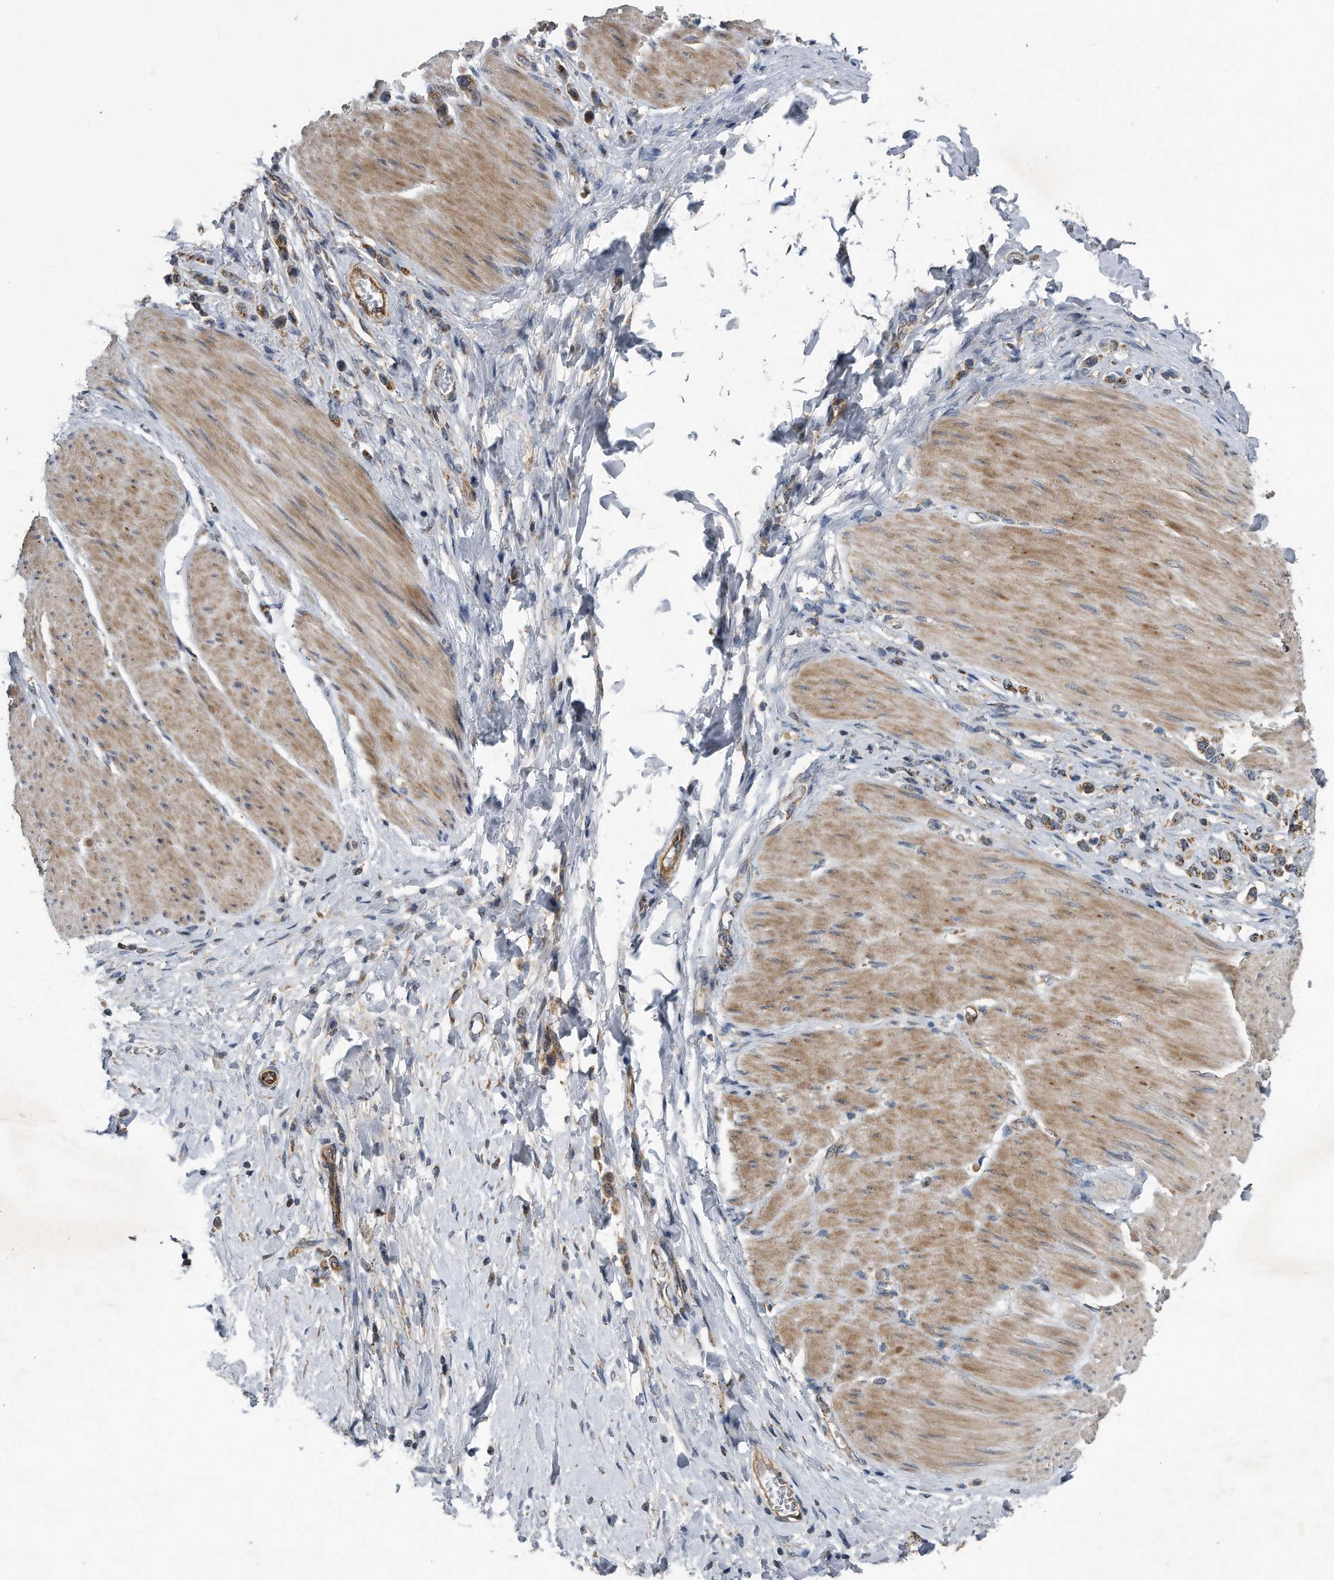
{"staining": {"intensity": "moderate", "quantity": ">75%", "location": "cytoplasmic/membranous"}, "tissue": "stomach cancer", "cell_type": "Tumor cells", "image_type": "cancer", "snomed": [{"axis": "morphology", "description": "Adenocarcinoma, NOS"}, {"axis": "topography", "description": "Stomach"}], "caption": "Immunohistochemical staining of adenocarcinoma (stomach) reveals moderate cytoplasmic/membranous protein staining in about >75% of tumor cells.", "gene": "LYRM4", "patient": {"sex": "female", "age": 65}}